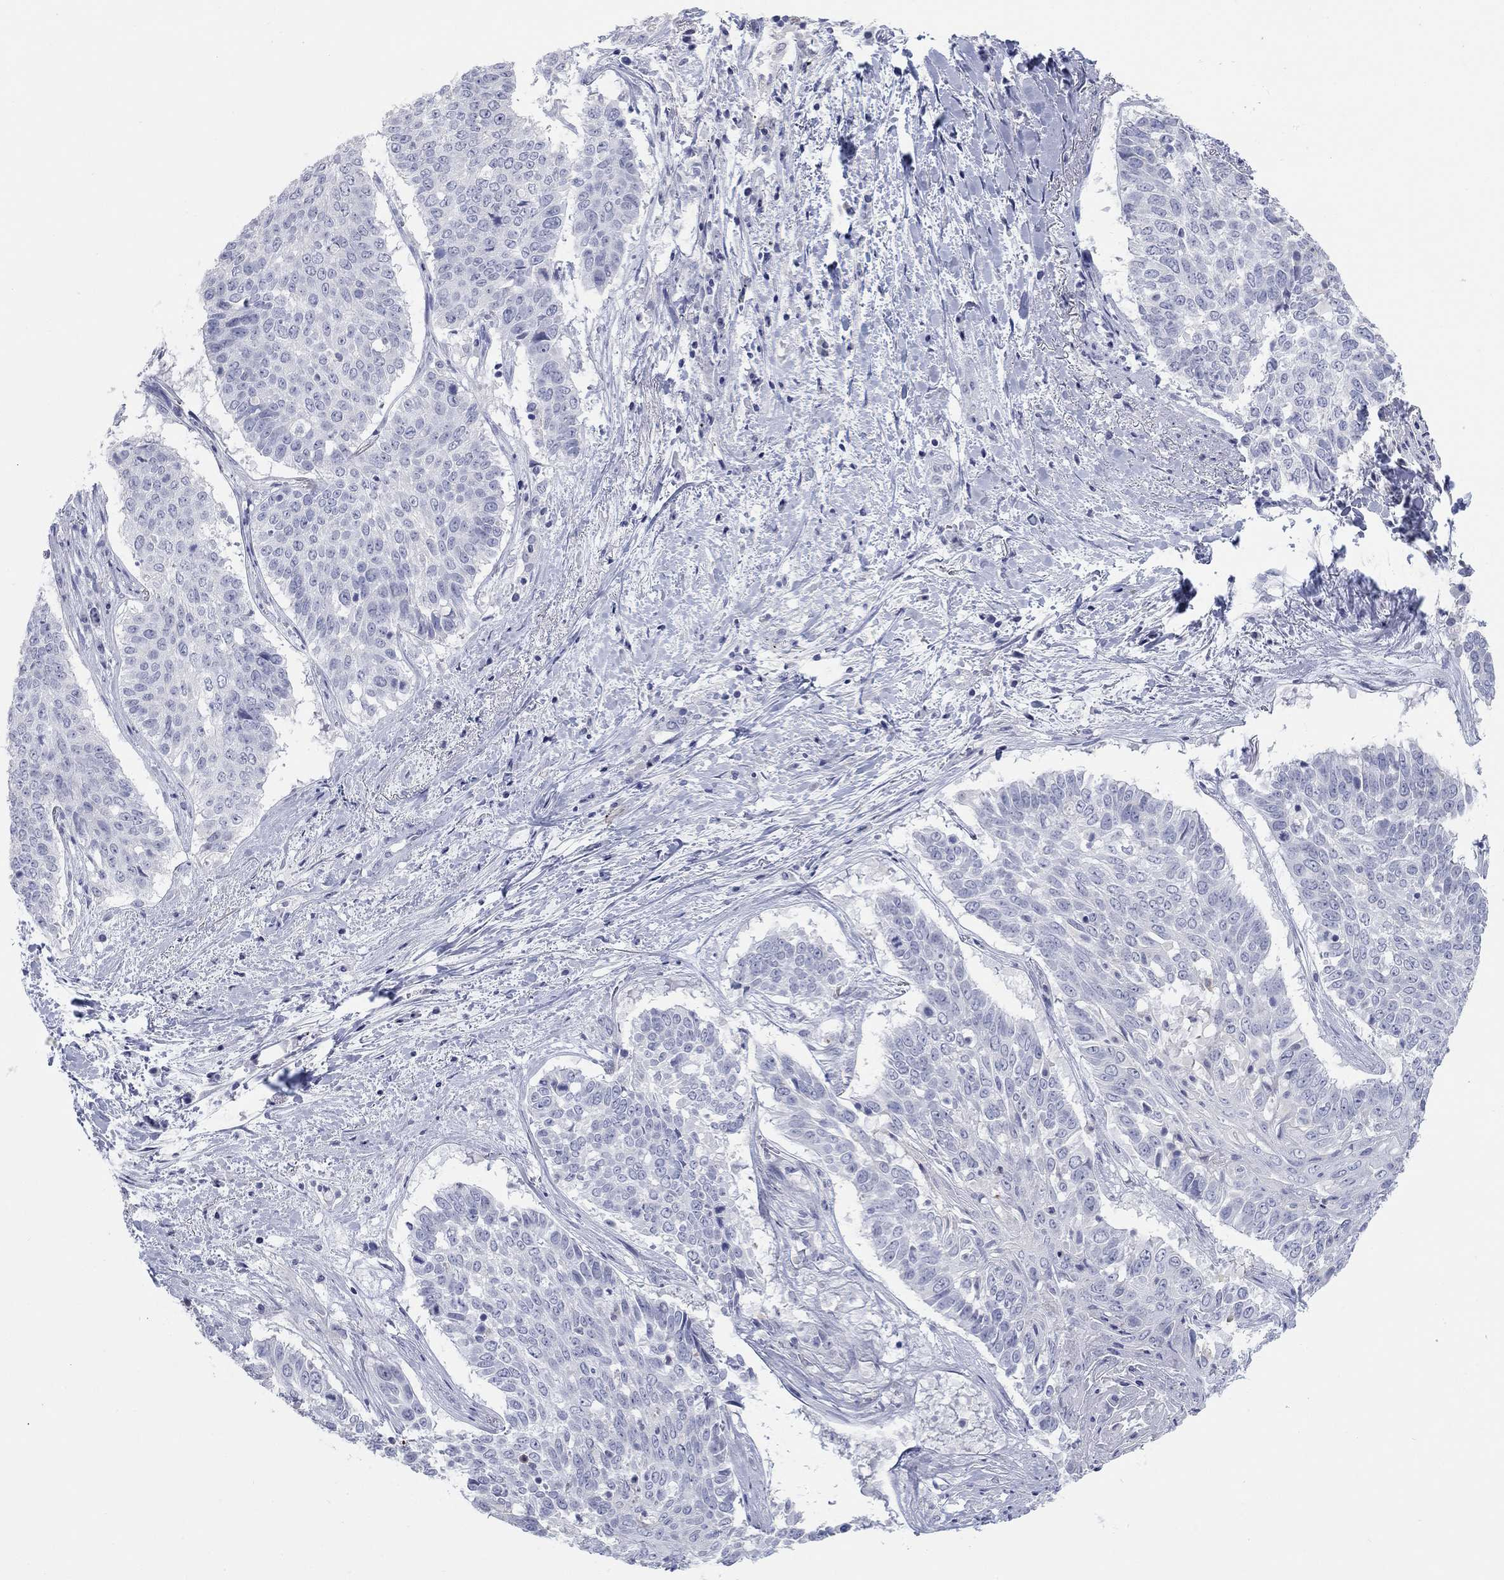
{"staining": {"intensity": "negative", "quantity": "none", "location": "none"}, "tissue": "lung cancer", "cell_type": "Tumor cells", "image_type": "cancer", "snomed": [{"axis": "morphology", "description": "Squamous cell carcinoma, NOS"}, {"axis": "topography", "description": "Lung"}], "caption": "Human lung squamous cell carcinoma stained for a protein using immunohistochemistry (IHC) shows no expression in tumor cells.", "gene": "ATP6V1G2", "patient": {"sex": "male", "age": 64}}